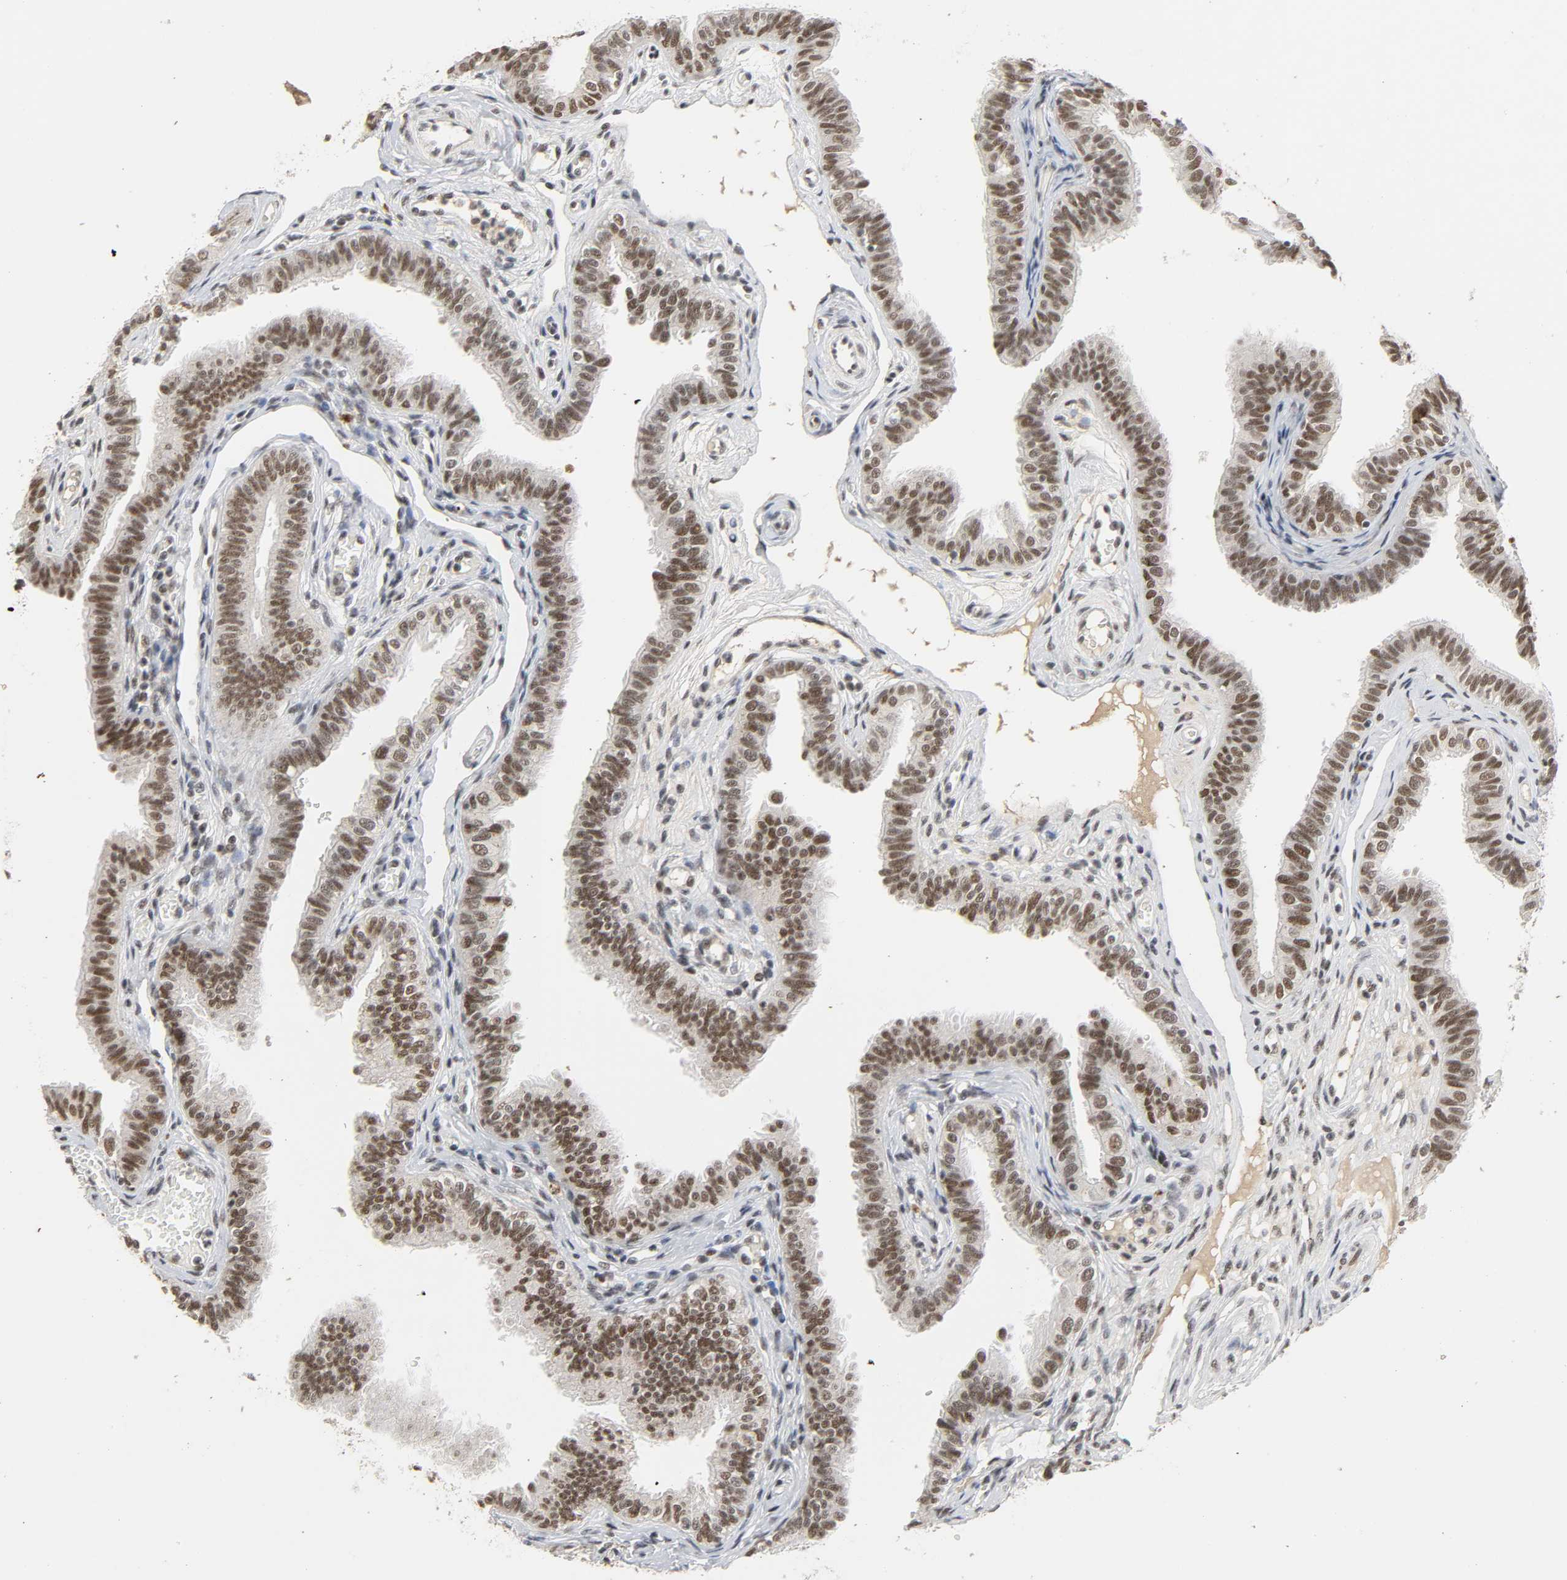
{"staining": {"intensity": "moderate", "quantity": ">75%", "location": "nuclear"}, "tissue": "fallopian tube", "cell_type": "Glandular cells", "image_type": "normal", "snomed": [{"axis": "morphology", "description": "Normal tissue, NOS"}, {"axis": "morphology", "description": "Dermoid, NOS"}, {"axis": "topography", "description": "Fallopian tube"}], "caption": "High-magnification brightfield microscopy of benign fallopian tube stained with DAB (brown) and counterstained with hematoxylin (blue). glandular cells exhibit moderate nuclear staining is identified in about>75% of cells. The staining is performed using DAB (3,3'-diaminobenzidine) brown chromogen to label protein expression. The nuclei are counter-stained blue using hematoxylin.", "gene": "NCOA6", "patient": {"sex": "female", "age": 33}}